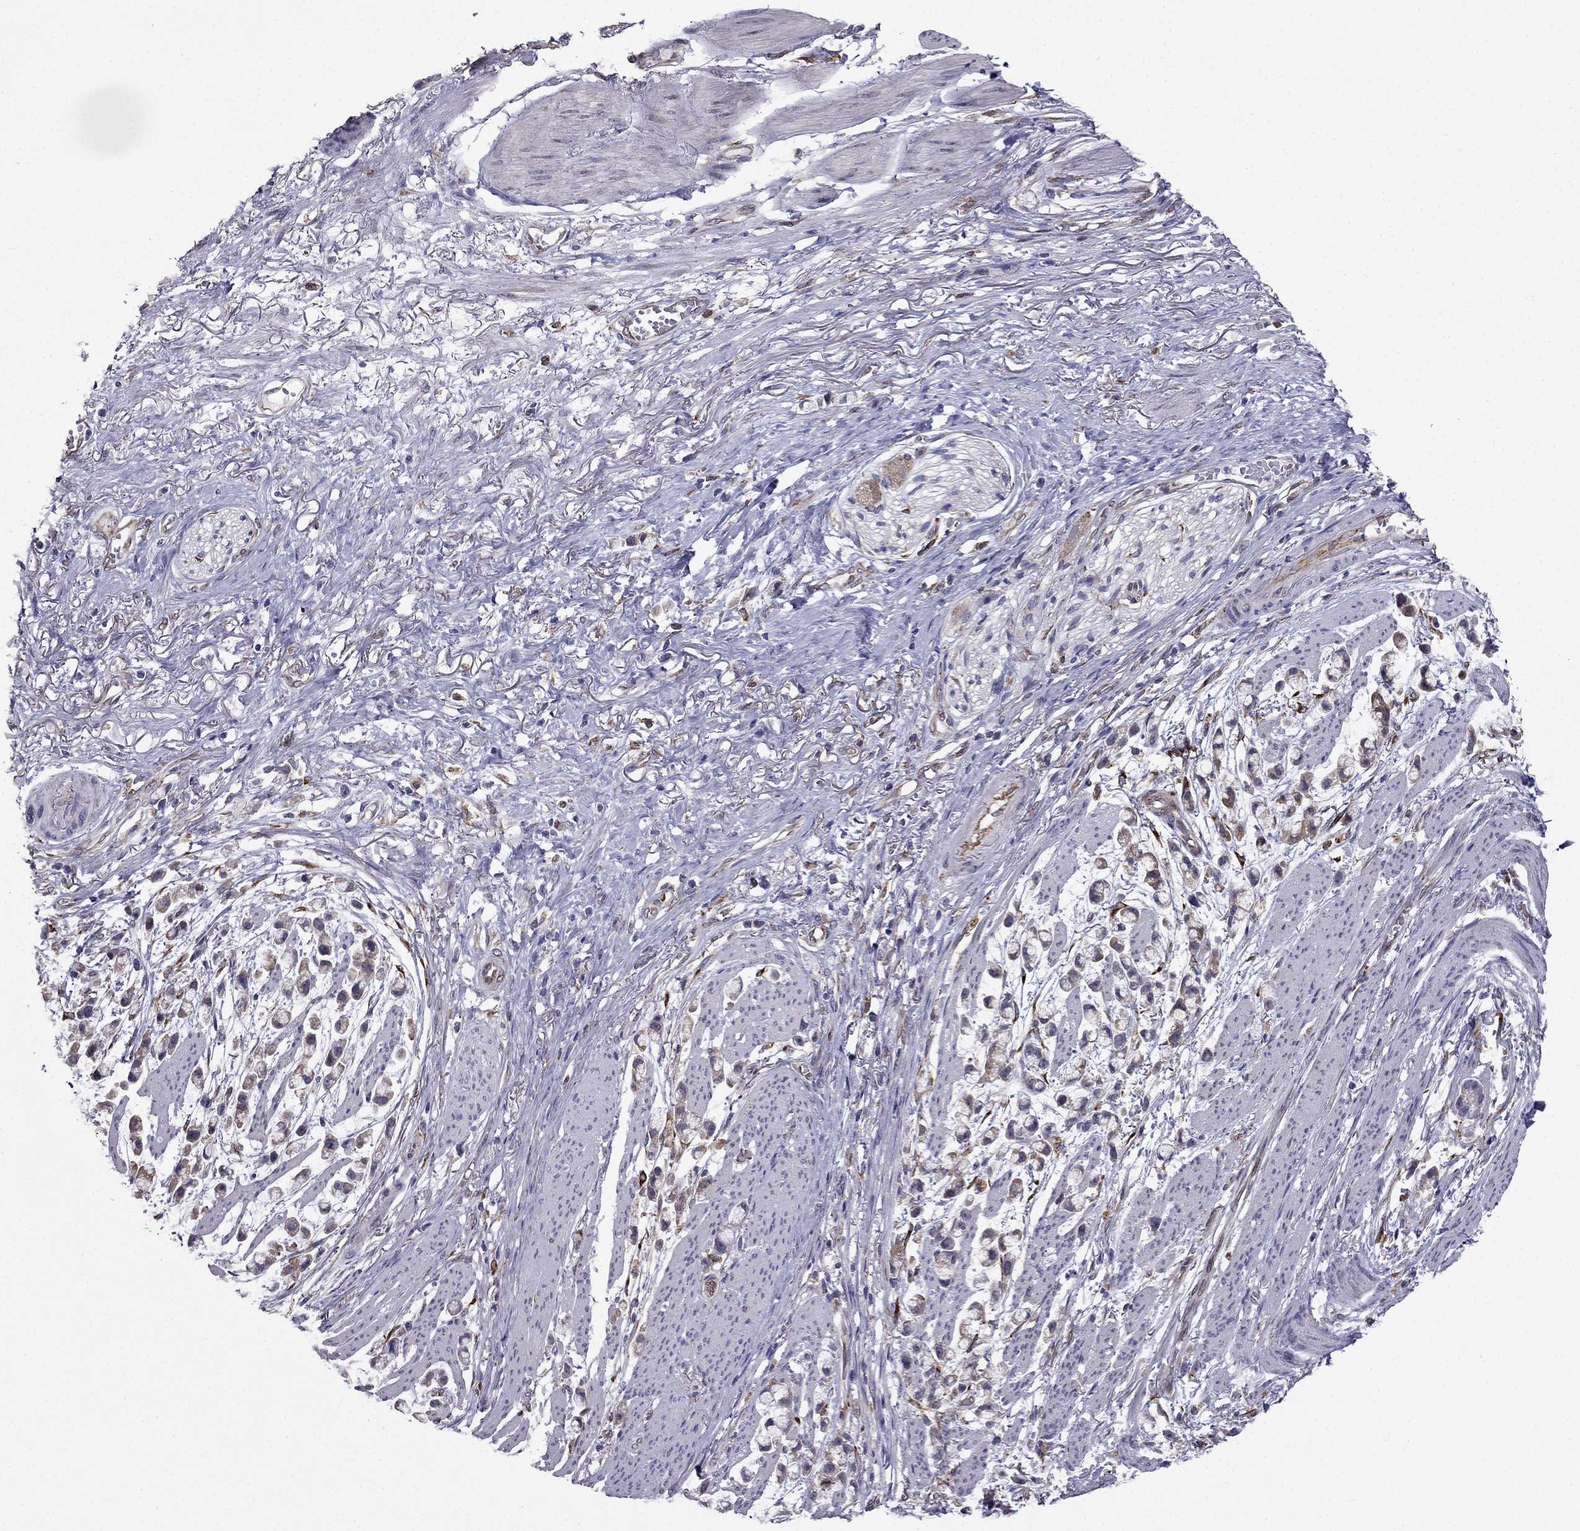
{"staining": {"intensity": "negative", "quantity": "none", "location": "none"}, "tissue": "stomach cancer", "cell_type": "Tumor cells", "image_type": "cancer", "snomed": [{"axis": "morphology", "description": "Adenocarcinoma, NOS"}, {"axis": "topography", "description": "Stomach"}], "caption": "There is no significant positivity in tumor cells of stomach cancer. (DAB (3,3'-diaminobenzidine) immunohistochemistry (IHC) with hematoxylin counter stain).", "gene": "IKBIP", "patient": {"sex": "female", "age": 81}}